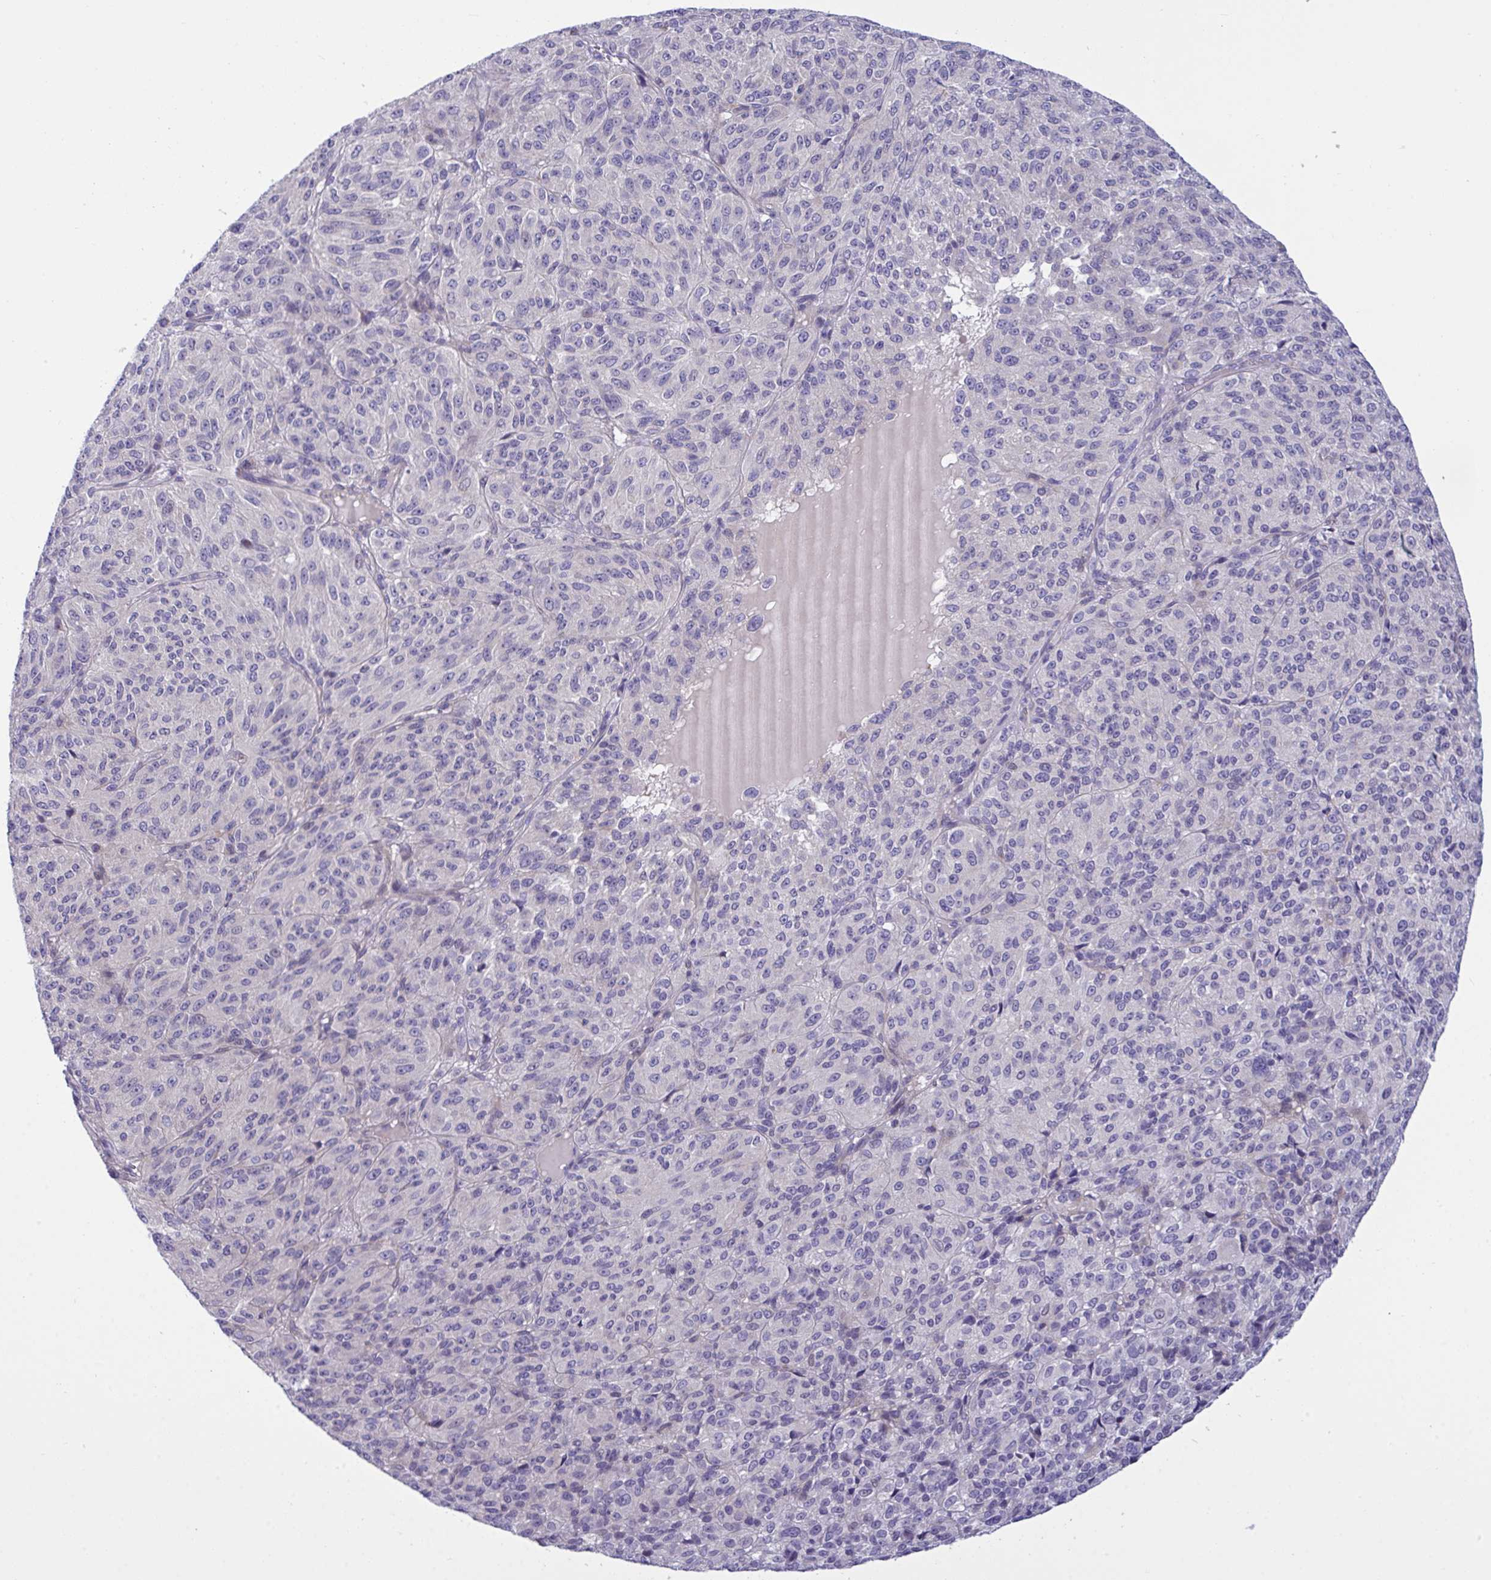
{"staining": {"intensity": "negative", "quantity": "none", "location": "none"}, "tissue": "melanoma", "cell_type": "Tumor cells", "image_type": "cancer", "snomed": [{"axis": "morphology", "description": "Malignant melanoma, Metastatic site"}, {"axis": "topography", "description": "Brain"}], "caption": "Micrograph shows no protein staining in tumor cells of malignant melanoma (metastatic site) tissue.", "gene": "WDR97", "patient": {"sex": "female", "age": 56}}